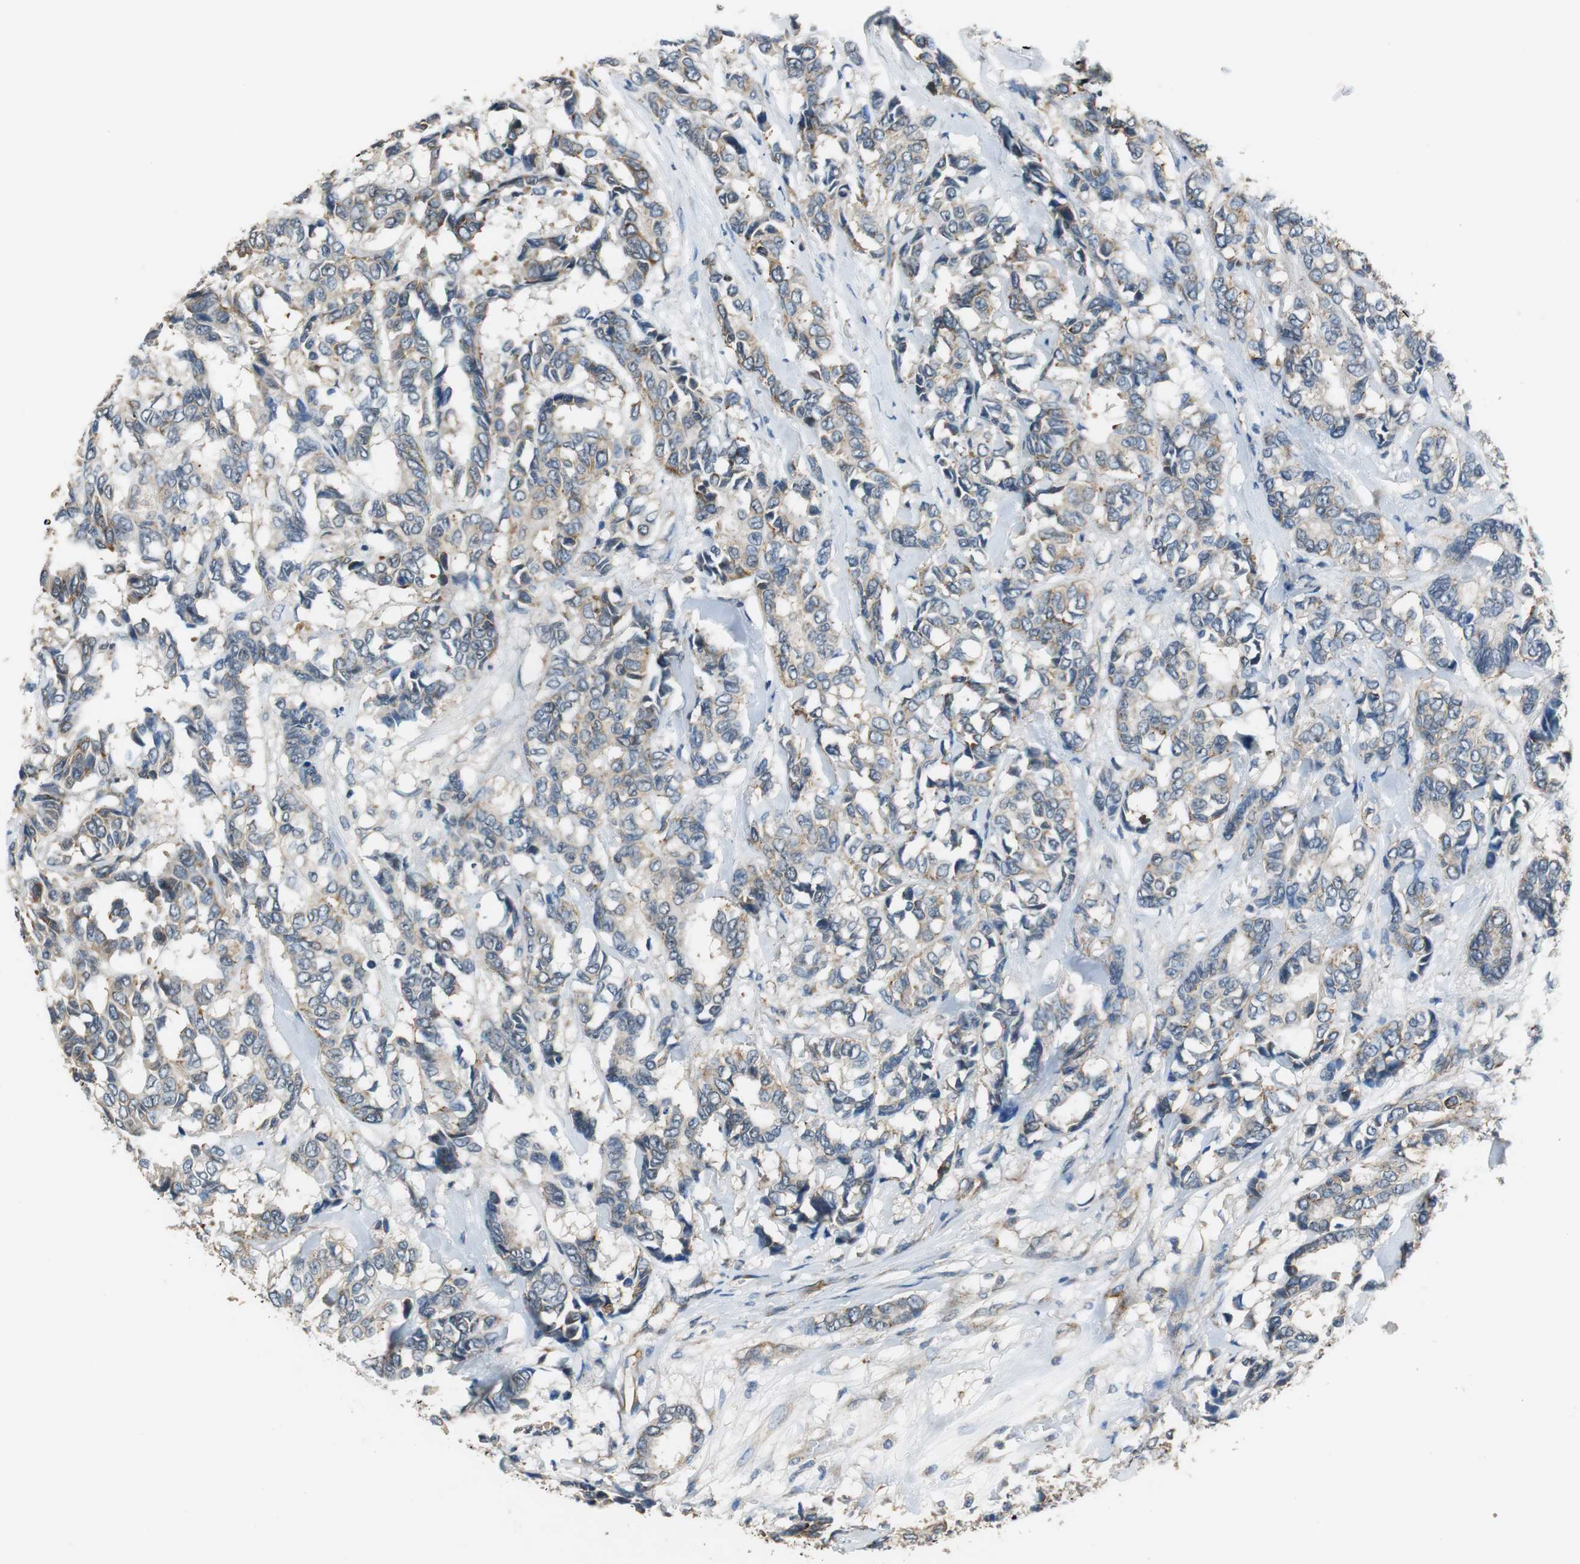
{"staining": {"intensity": "moderate", "quantity": ">75%", "location": "cytoplasmic/membranous"}, "tissue": "breast cancer", "cell_type": "Tumor cells", "image_type": "cancer", "snomed": [{"axis": "morphology", "description": "Duct carcinoma"}, {"axis": "topography", "description": "Breast"}], "caption": "A brown stain highlights moderate cytoplasmic/membranous expression of a protein in human breast cancer tumor cells.", "gene": "CNOT3", "patient": {"sex": "female", "age": 87}}